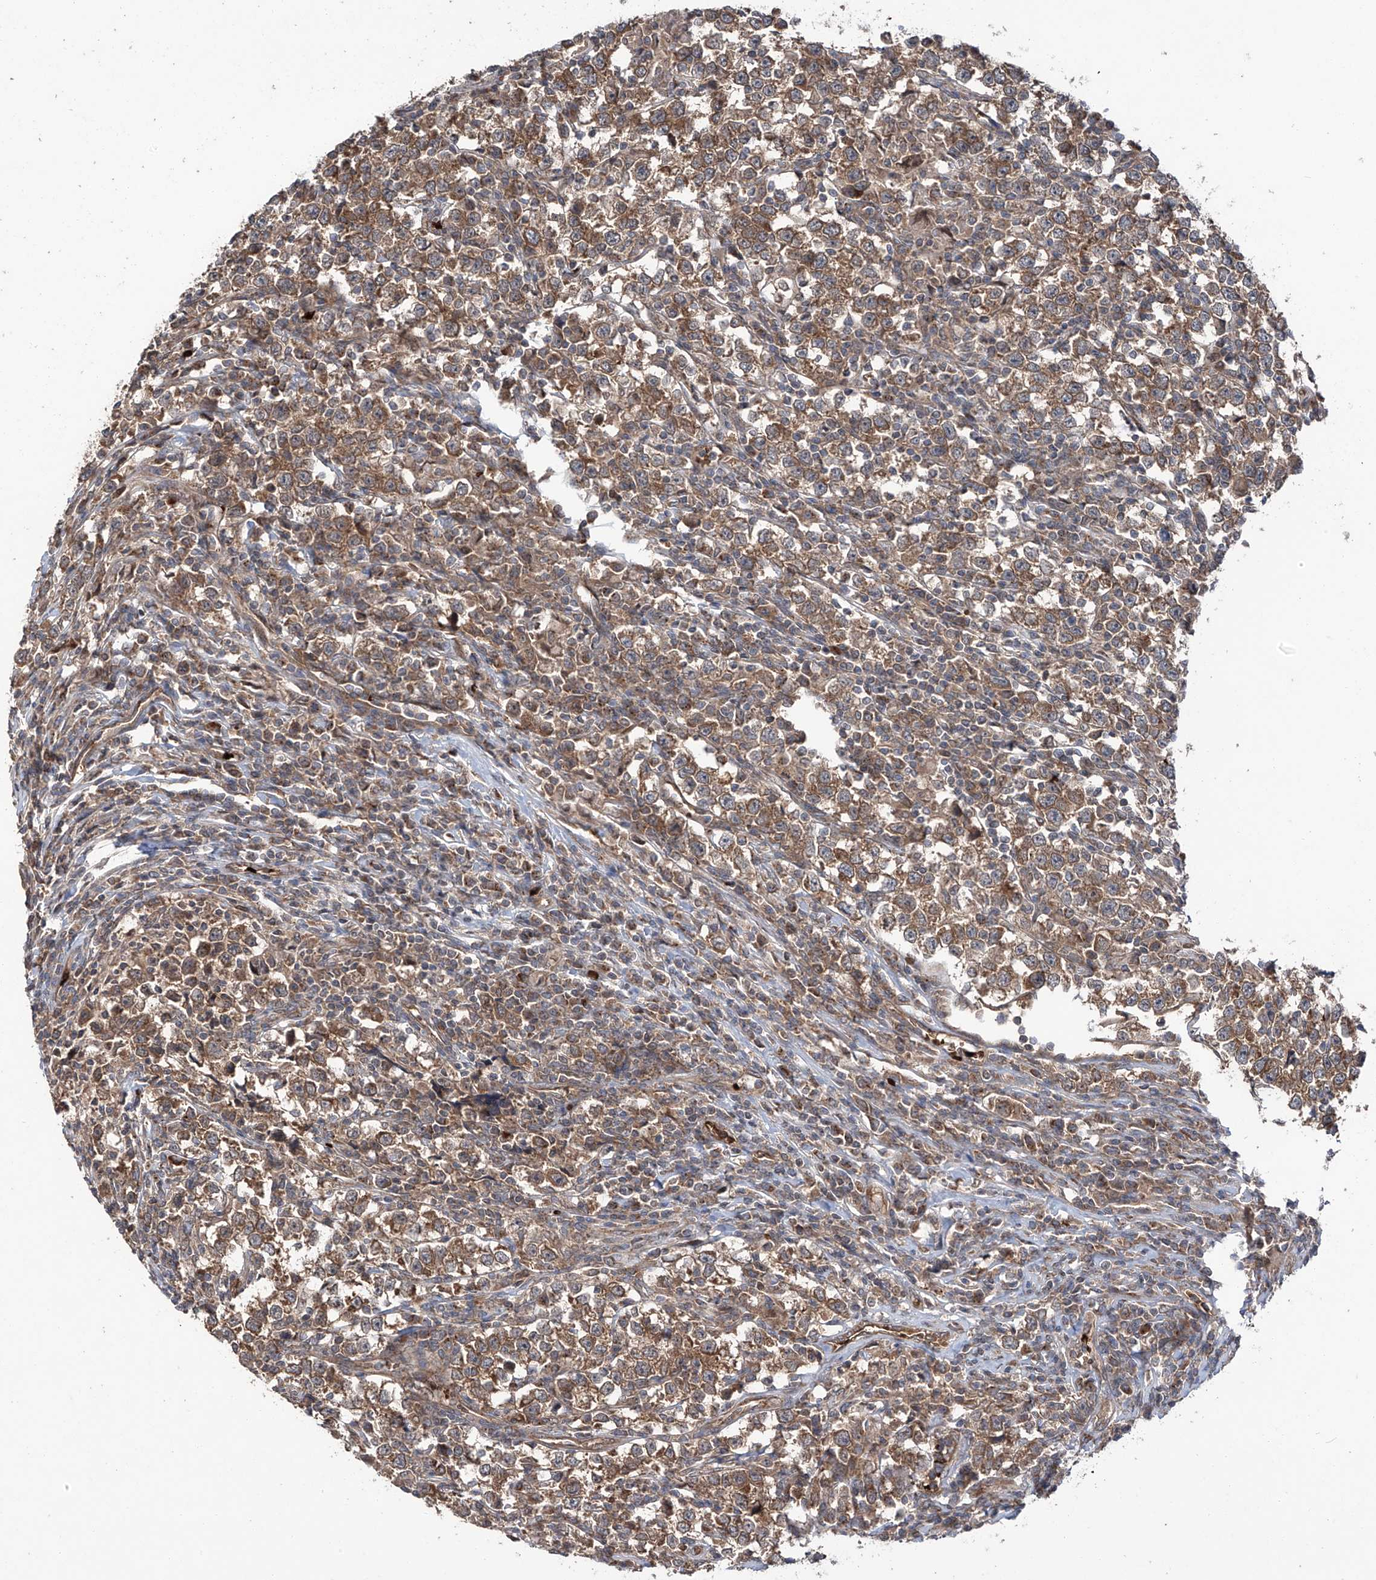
{"staining": {"intensity": "moderate", "quantity": ">75%", "location": "cytoplasmic/membranous"}, "tissue": "testis cancer", "cell_type": "Tumor cells", "image_type": "cancer", "snomed": [{"axis": "morphology", "description": "Normal tissue, NOS"}, {"axis": "morphology", "description": "Seminoma, NOS"}, {"axis": "topography", "description": "Testis"}], "caption": "Testis seminoma stained with a protein marker displays moderate staining in tumor cells.", "gene": "ZDHHC9", "patient": {"sex": "male", "age": 43}}